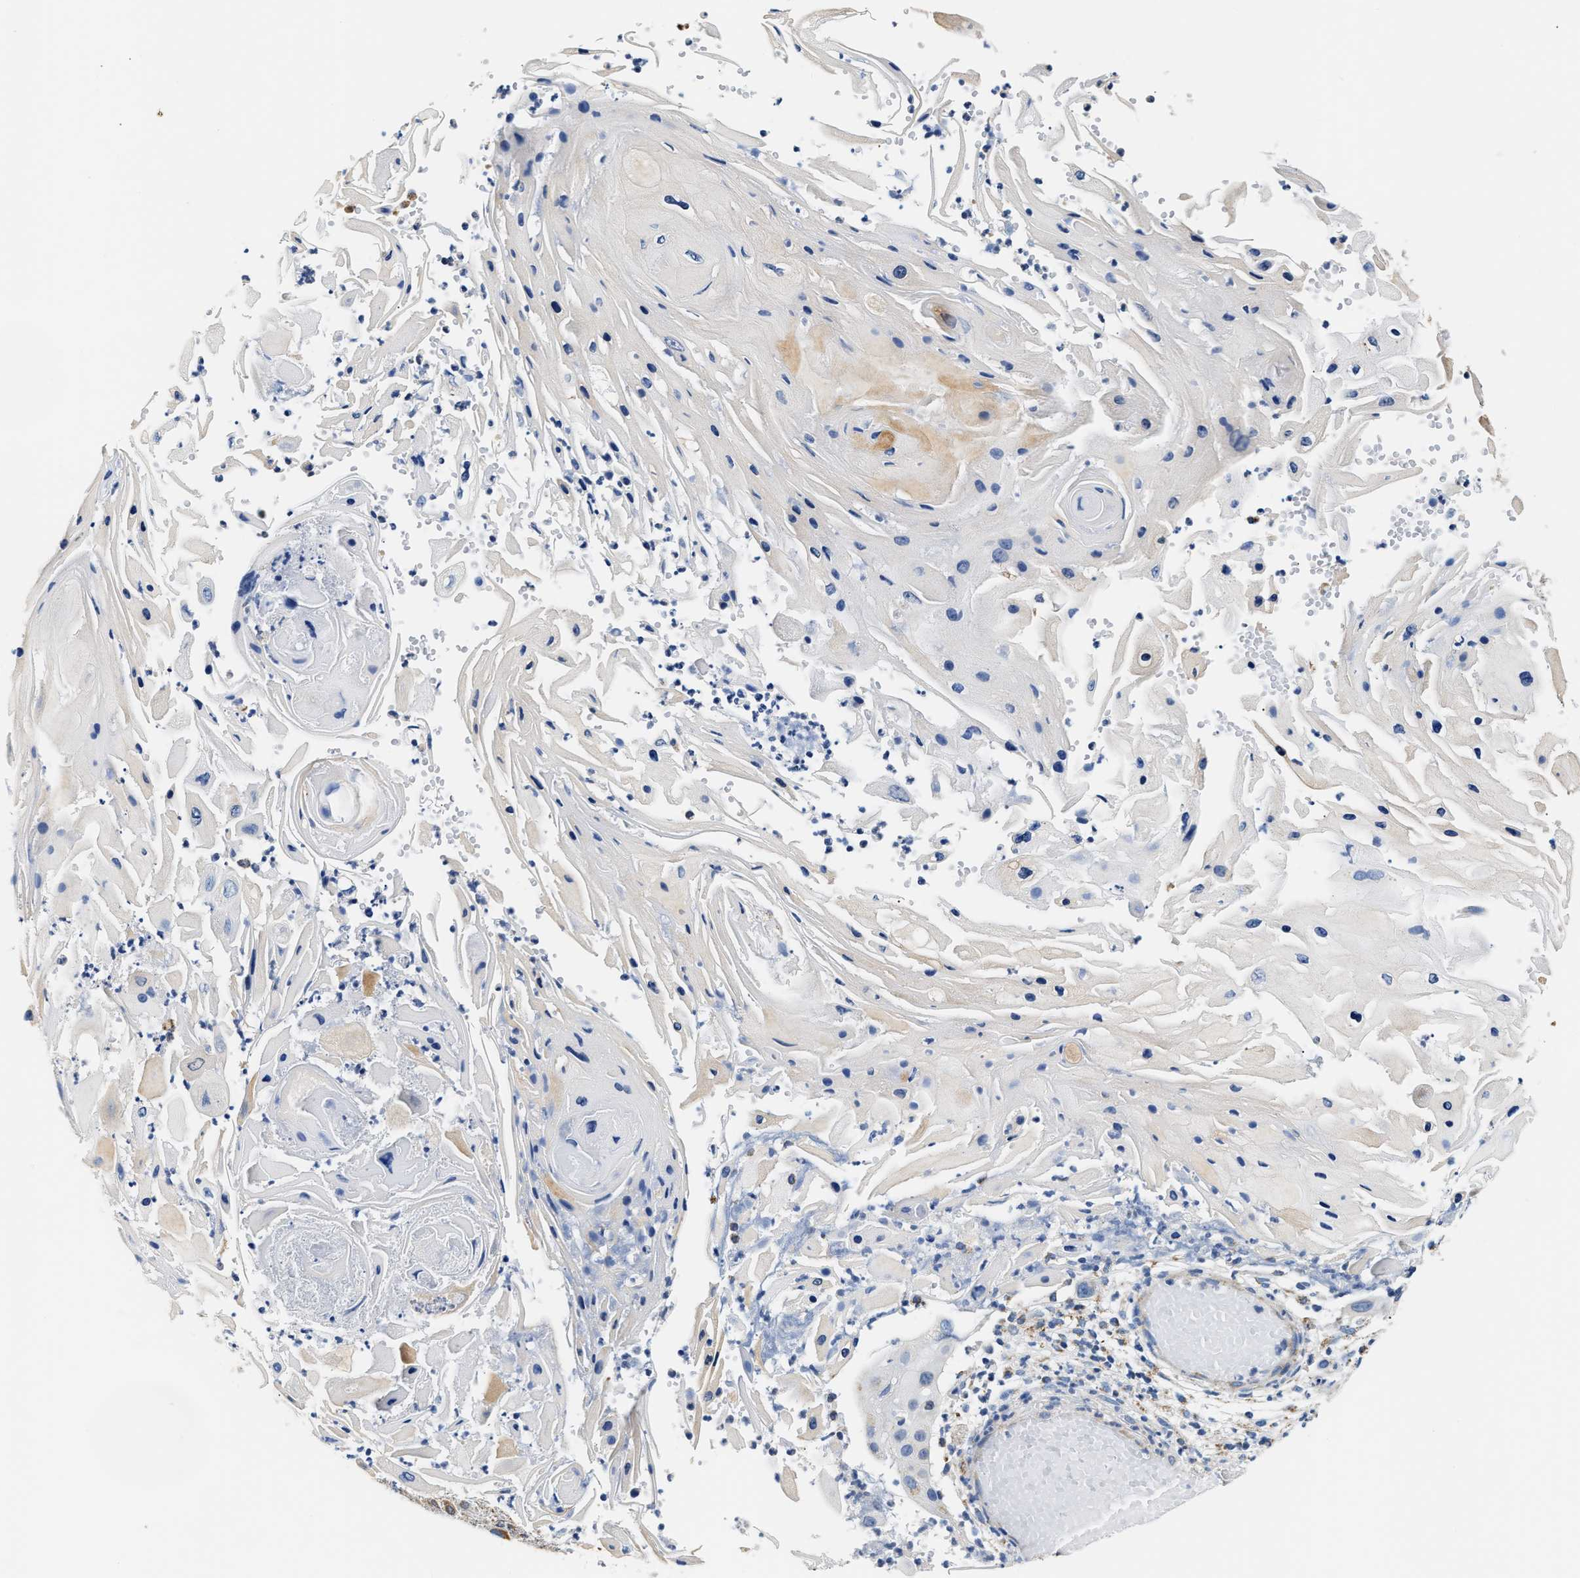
{"staining": {"intensity": "negative", "quantity": "none", "location": "none"}, "tissue": "skin cancer", "cell_type": "Tumor cells", "image_type": "cancer", "snomed": [{"axis": "morphology", "description": "Squamous cell carcinoma, NOS"}, {"axis": "topography", "description": "Skin"}], "caption": "Immunohistochemistry (IHC) photomicrograph of skin cancer stained for a protein (brown), which exhibits no positivity in tumor cells.", "gene": "ACADVL", "patient": {"sex": "female", "age": 44}}